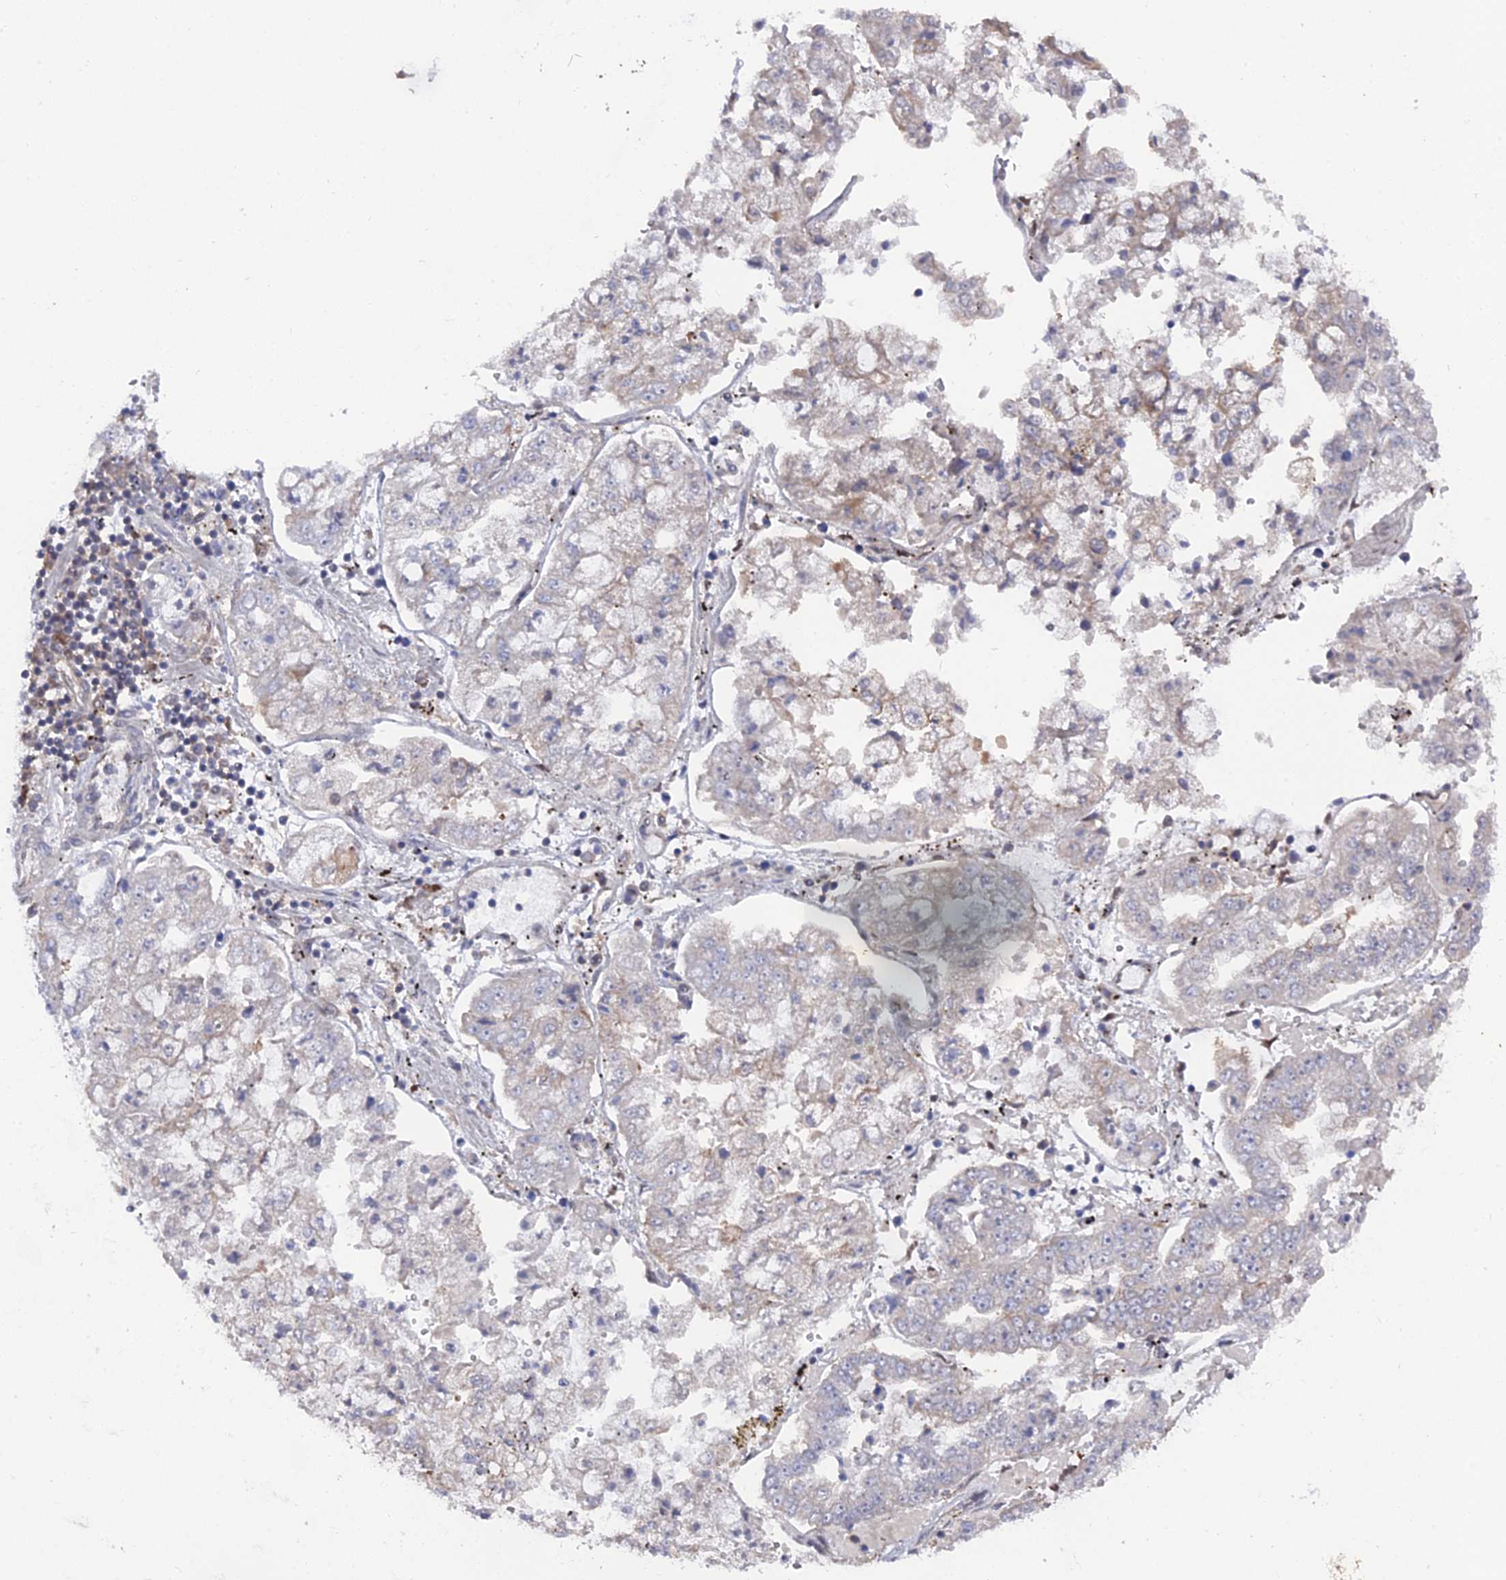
{"staining": {"intensity": "negative", "quantity": "none", "location": "none"}, "tissue": "stomach cancer", "cell_type": "Tumor cells", "image_type": "cancer", "snomed": [{"axis": "morphology", "description": "Adenocarcinoma, NOS"}, {"axis": "topography", "description": "Stomach"}], "caption": "A high-resolution image shows IHC staining of stomach adenocarcinoma, which demonstrates no significant positivity in tumor cells. (DAB (3,3'-diaminobenzidine) IHC visualized using brightfield microscopy, high magnification).", "gene": "UNC5D", "patient": {"sex": "male", "age": 76}}